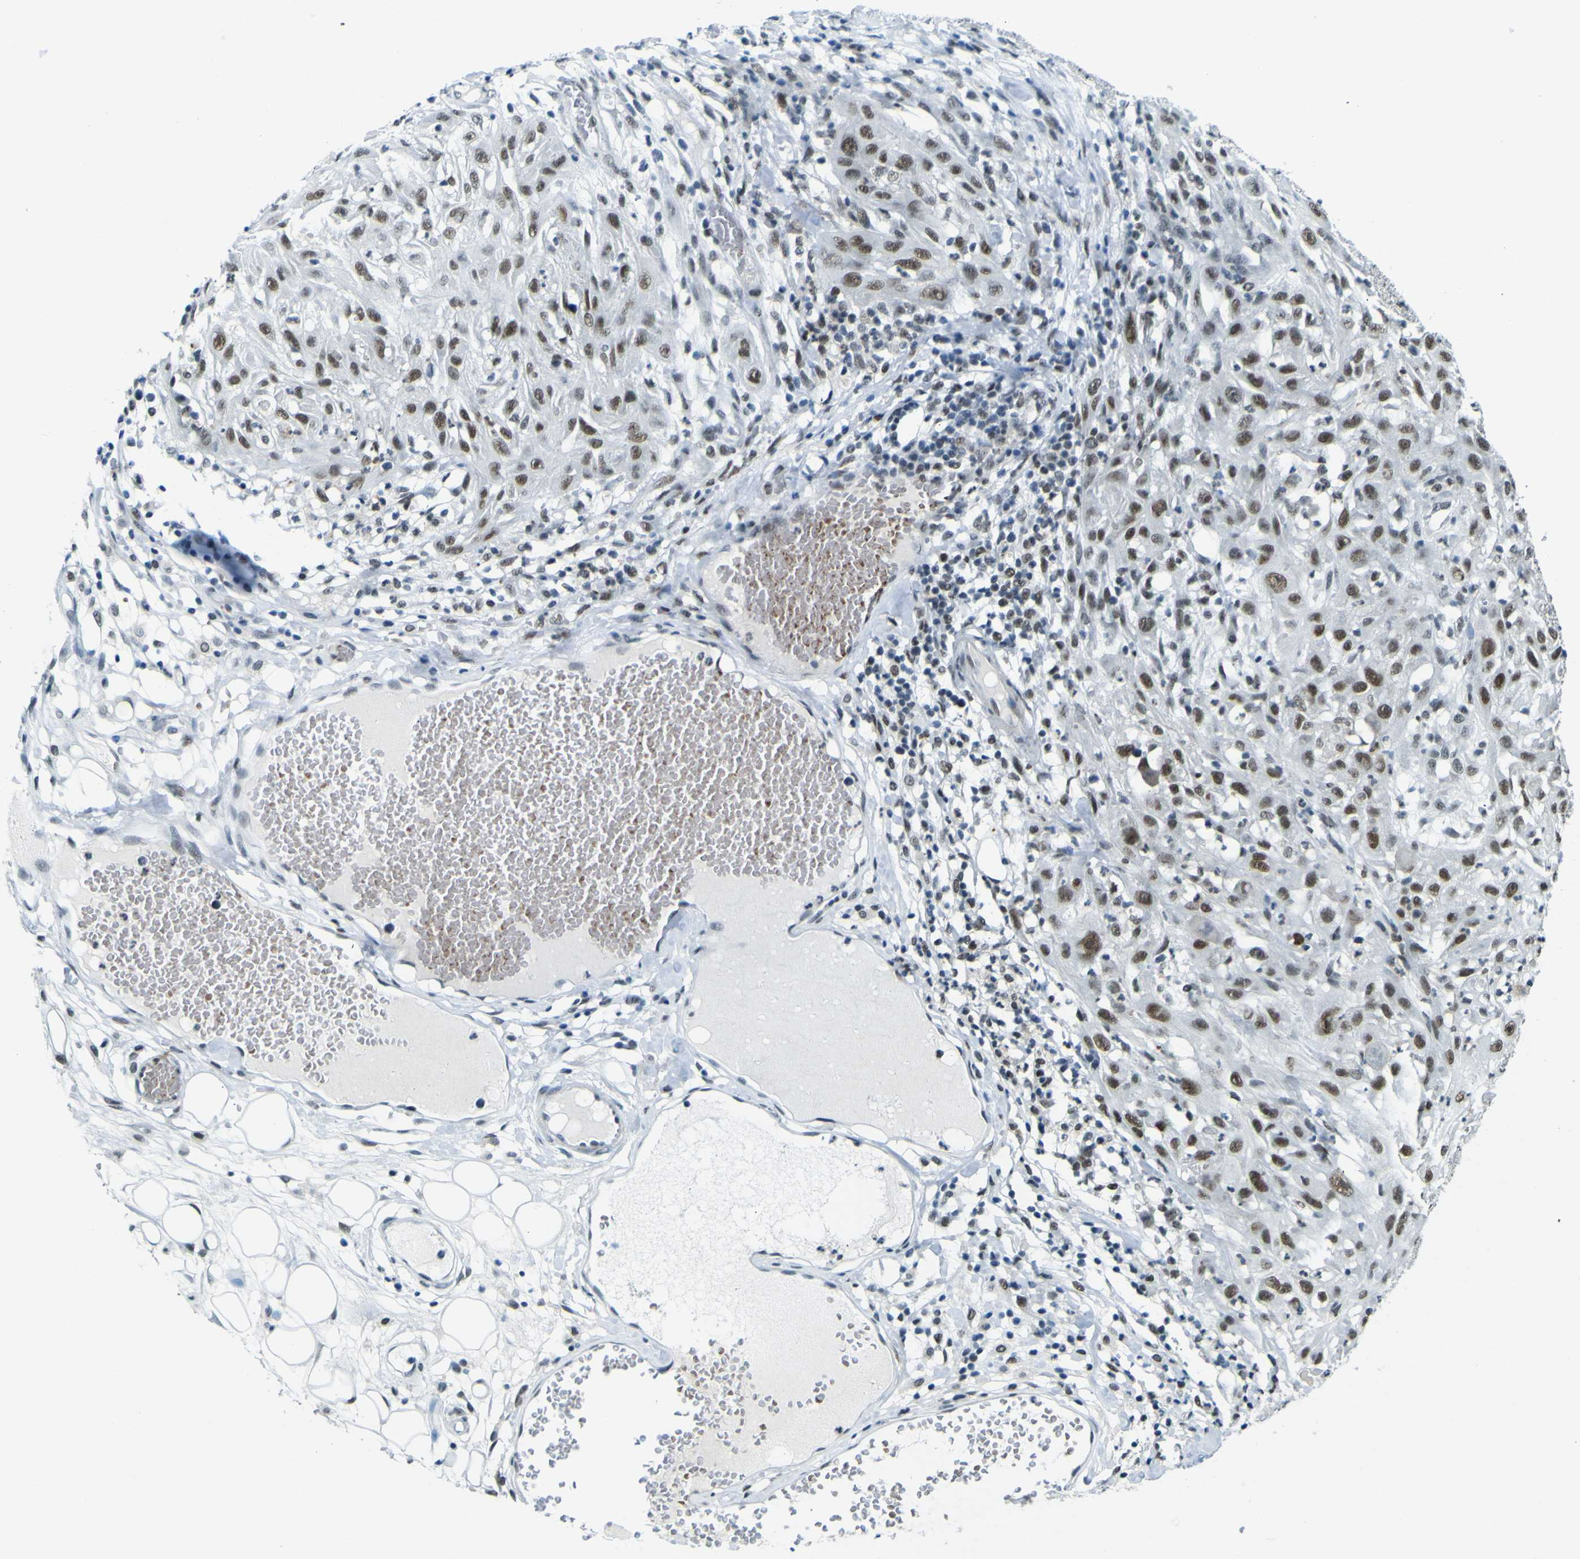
{"staining": {"intensity": "moderate", "quantity": ">75%", "location": "nuclear"}, "tissue": "skin cancer", "cell_type": "Tumor cells", "image_type": "cancer", "snomed": [{"axis": "morphology", "description": "Squamous cell carcinoma, NOS"}, {"axis": "topography", "description": "Skin"}], "caption": "Skin cancer (squamous cell carcinoma) stained with a brown dye reveals moderate nuclear positive positivity in about >75% of tumor cells.", "gene": "CEBPG", "patient": {"sex": "male", "age": 75}}